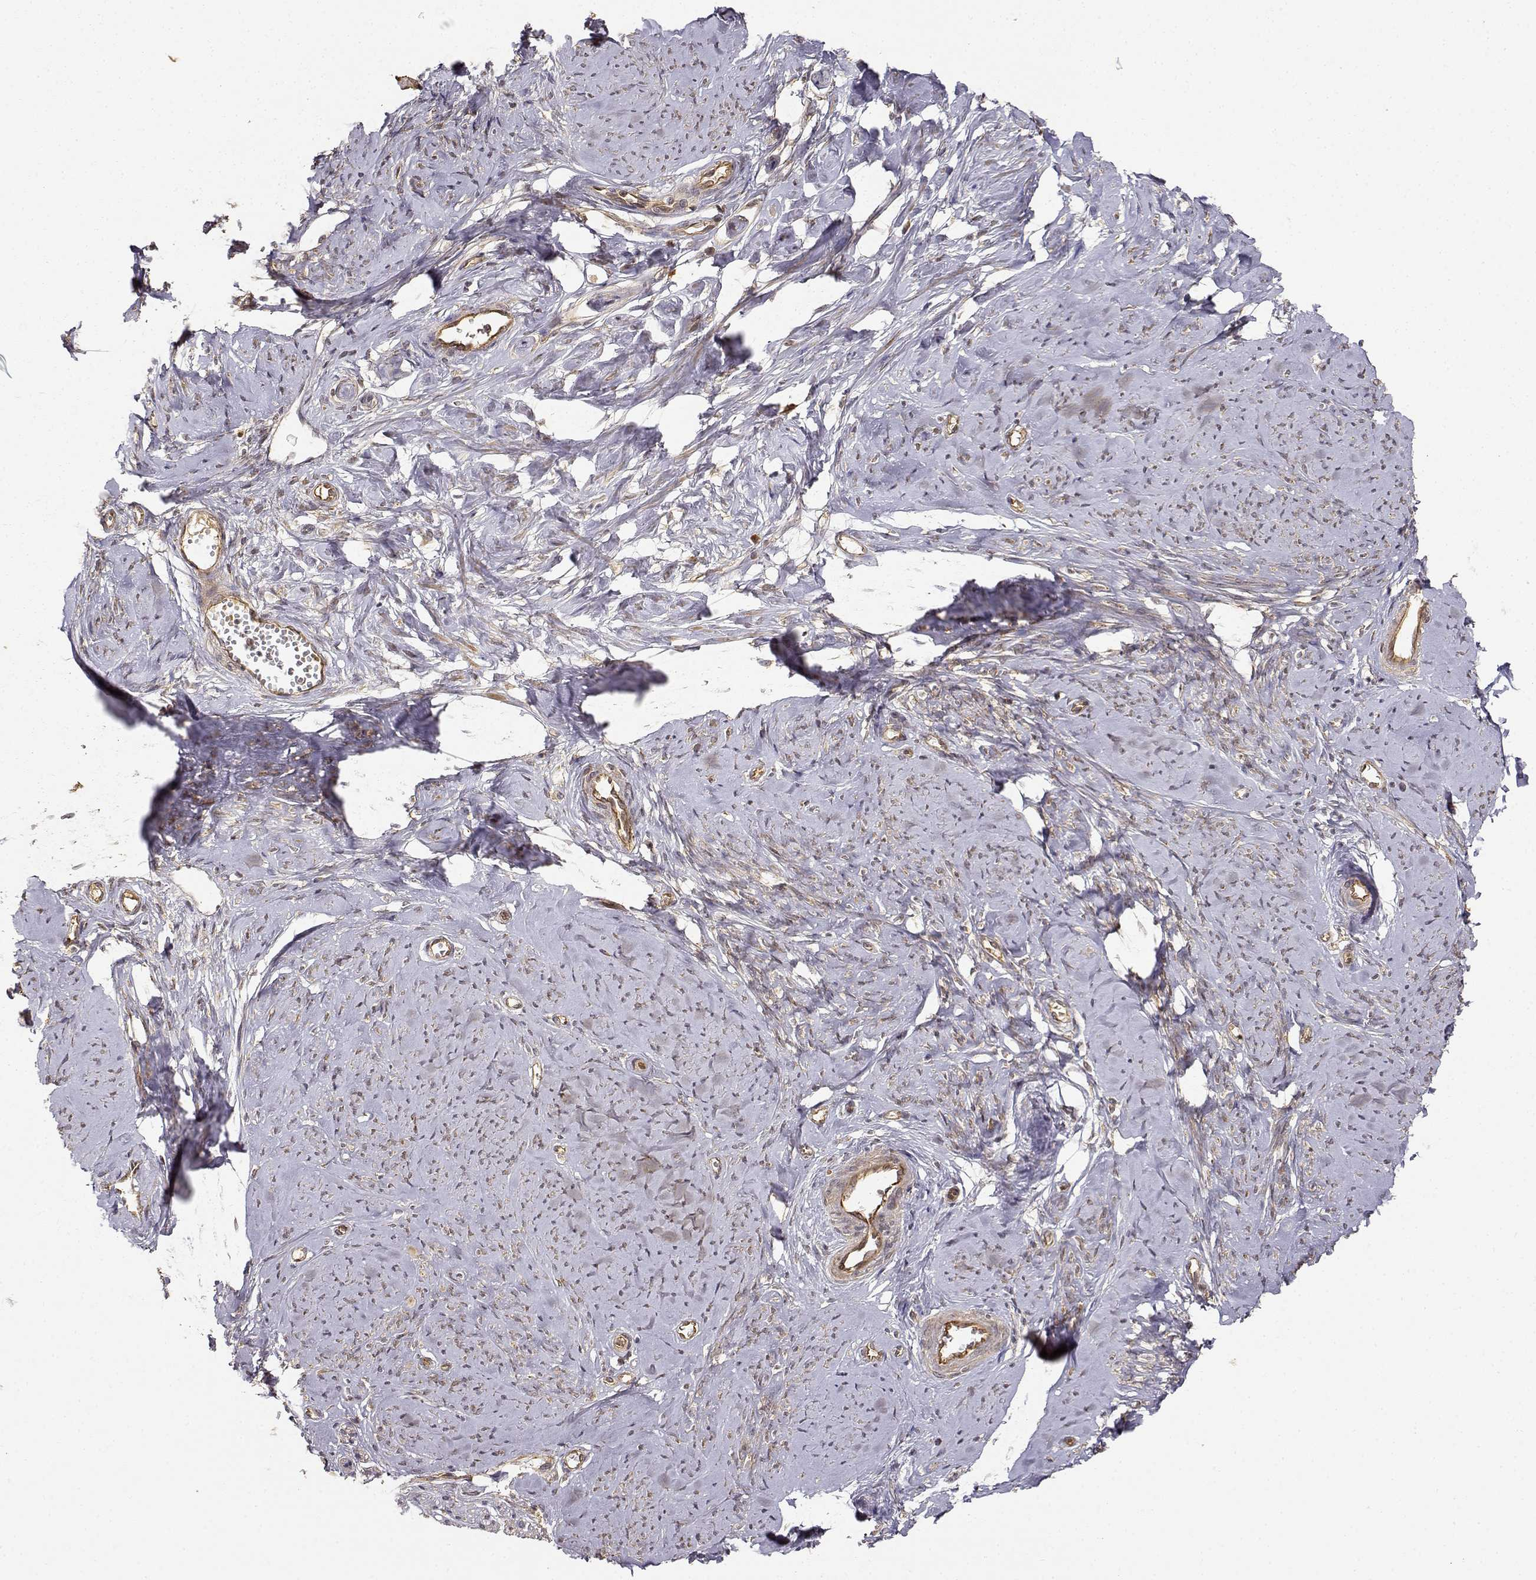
{"staining": {"intensity": "moderate", "quantity": ">75%", "location": "cytoplasmic/membranous"}, "tissue": "smooth muscle", "cell_type": "Smooth muscle cells", "image_type": "normal", "snomed": [{"axis": "morphology", "description": "Normal tissue, NOS"}, {"axis": "topography", "description": "Smooth muscle"}], "caption": "Immunohistochemistry (DAB) staining of normal human smooth muscle displays moderate cytoplasmic/membranous protein staining in about >75% of smooth muscle cells.", "gene": "CDK5RAP2", "patient": {"sex": "female", "age": 48}}